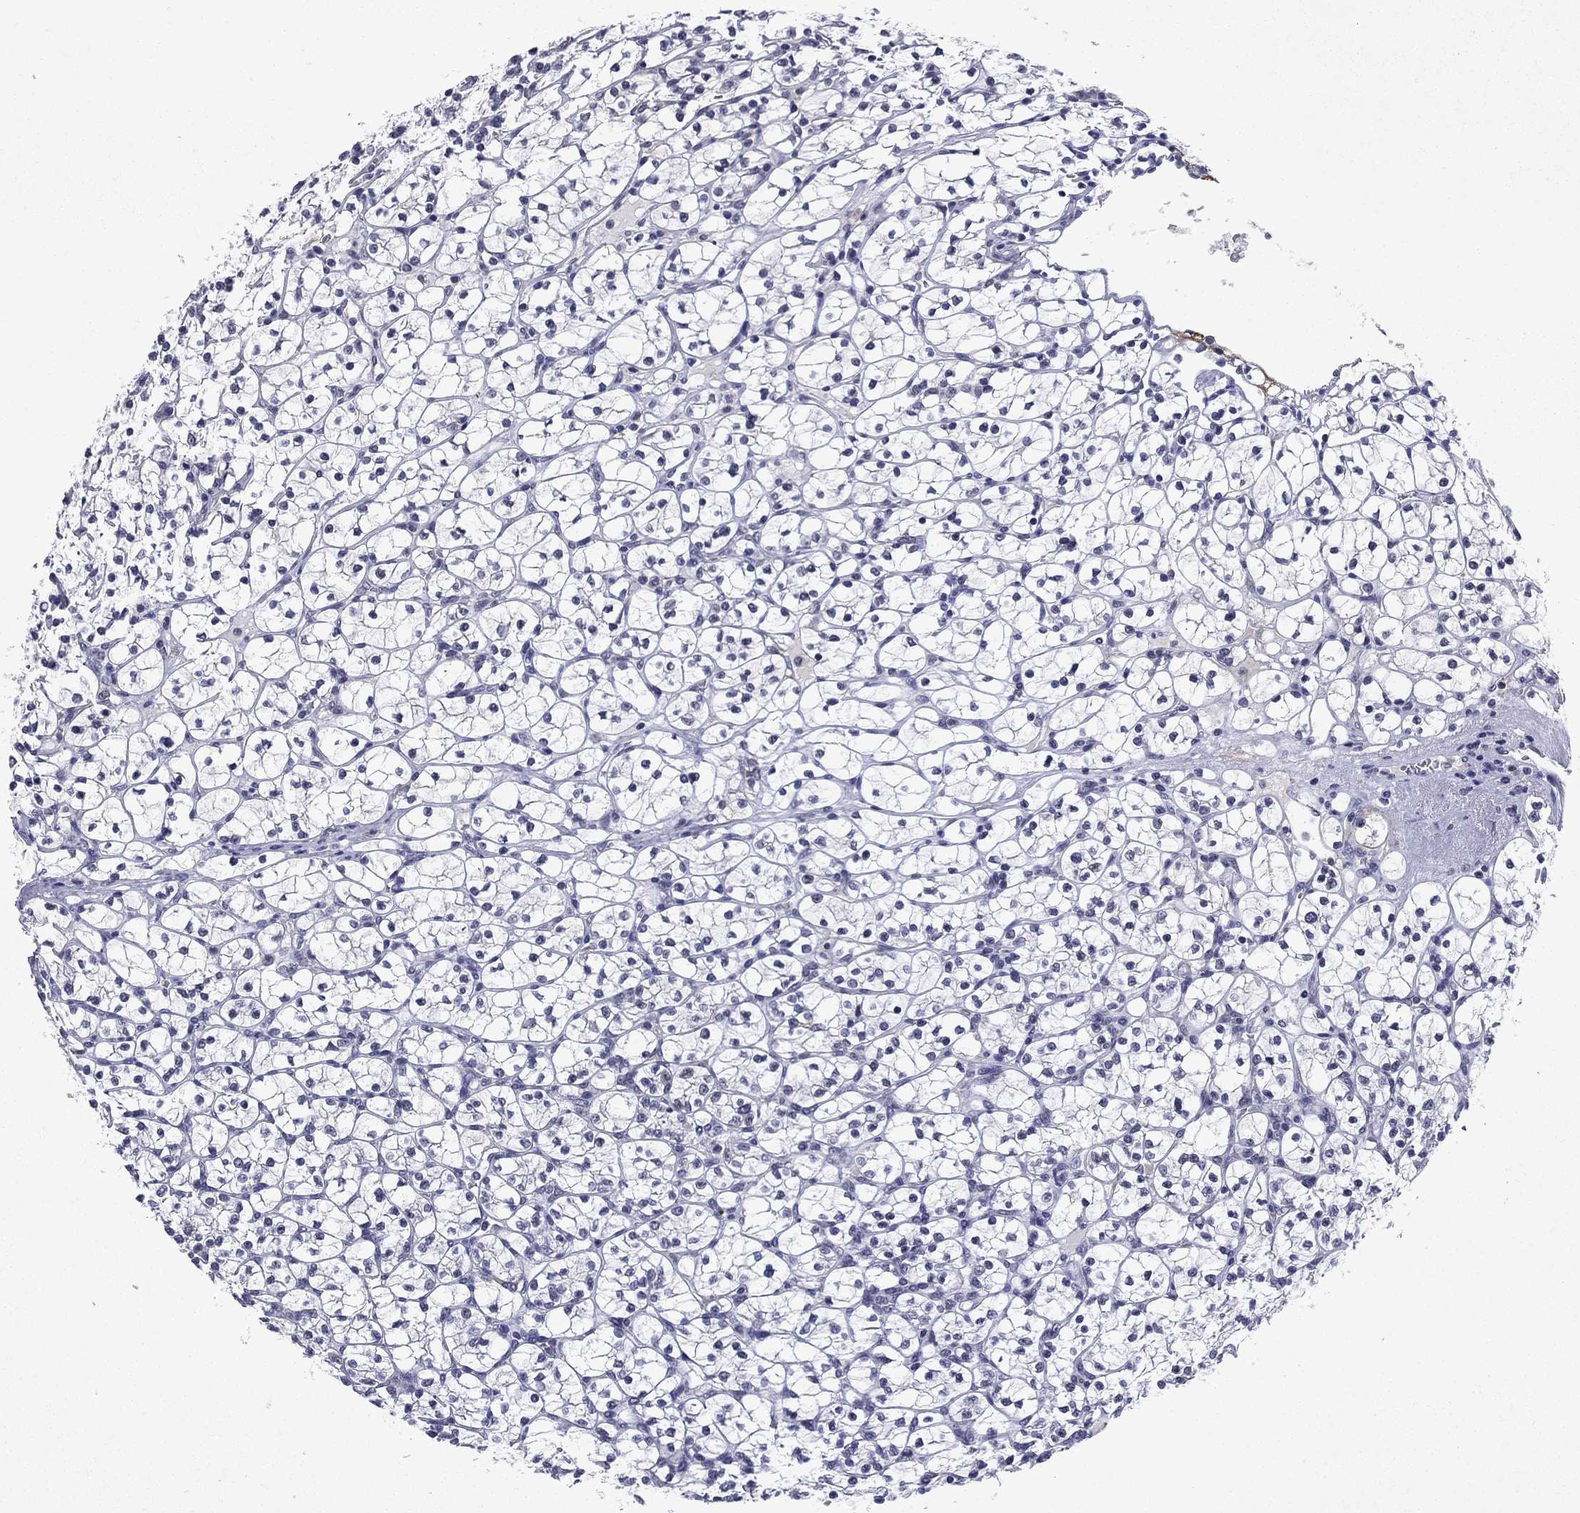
{"staining": {"intensity": "negative", "quantity": "none", "location": "none"}, "tissue": "renal cancer", "cell_type": "Tumor cells", "image_type": "cancer", "snomed": [{"axis": "morphology", "description": "Adenocarcinoma, NOS"}, {"axis": "topography", "description": "Kidney"}], "caption": "A high-resolution histopathology image shows IHC staining of renal cancer, which shows no significant expression in tumor cells. (Stains: DAB (3,3'-diaminobenzidine) immunohistochemistry with hematoxylin counter stain, Microscopy: brightfield microscopy at high magnification).", "gene": "ECM1", "patient": {"sex": "female", "age": 89}}